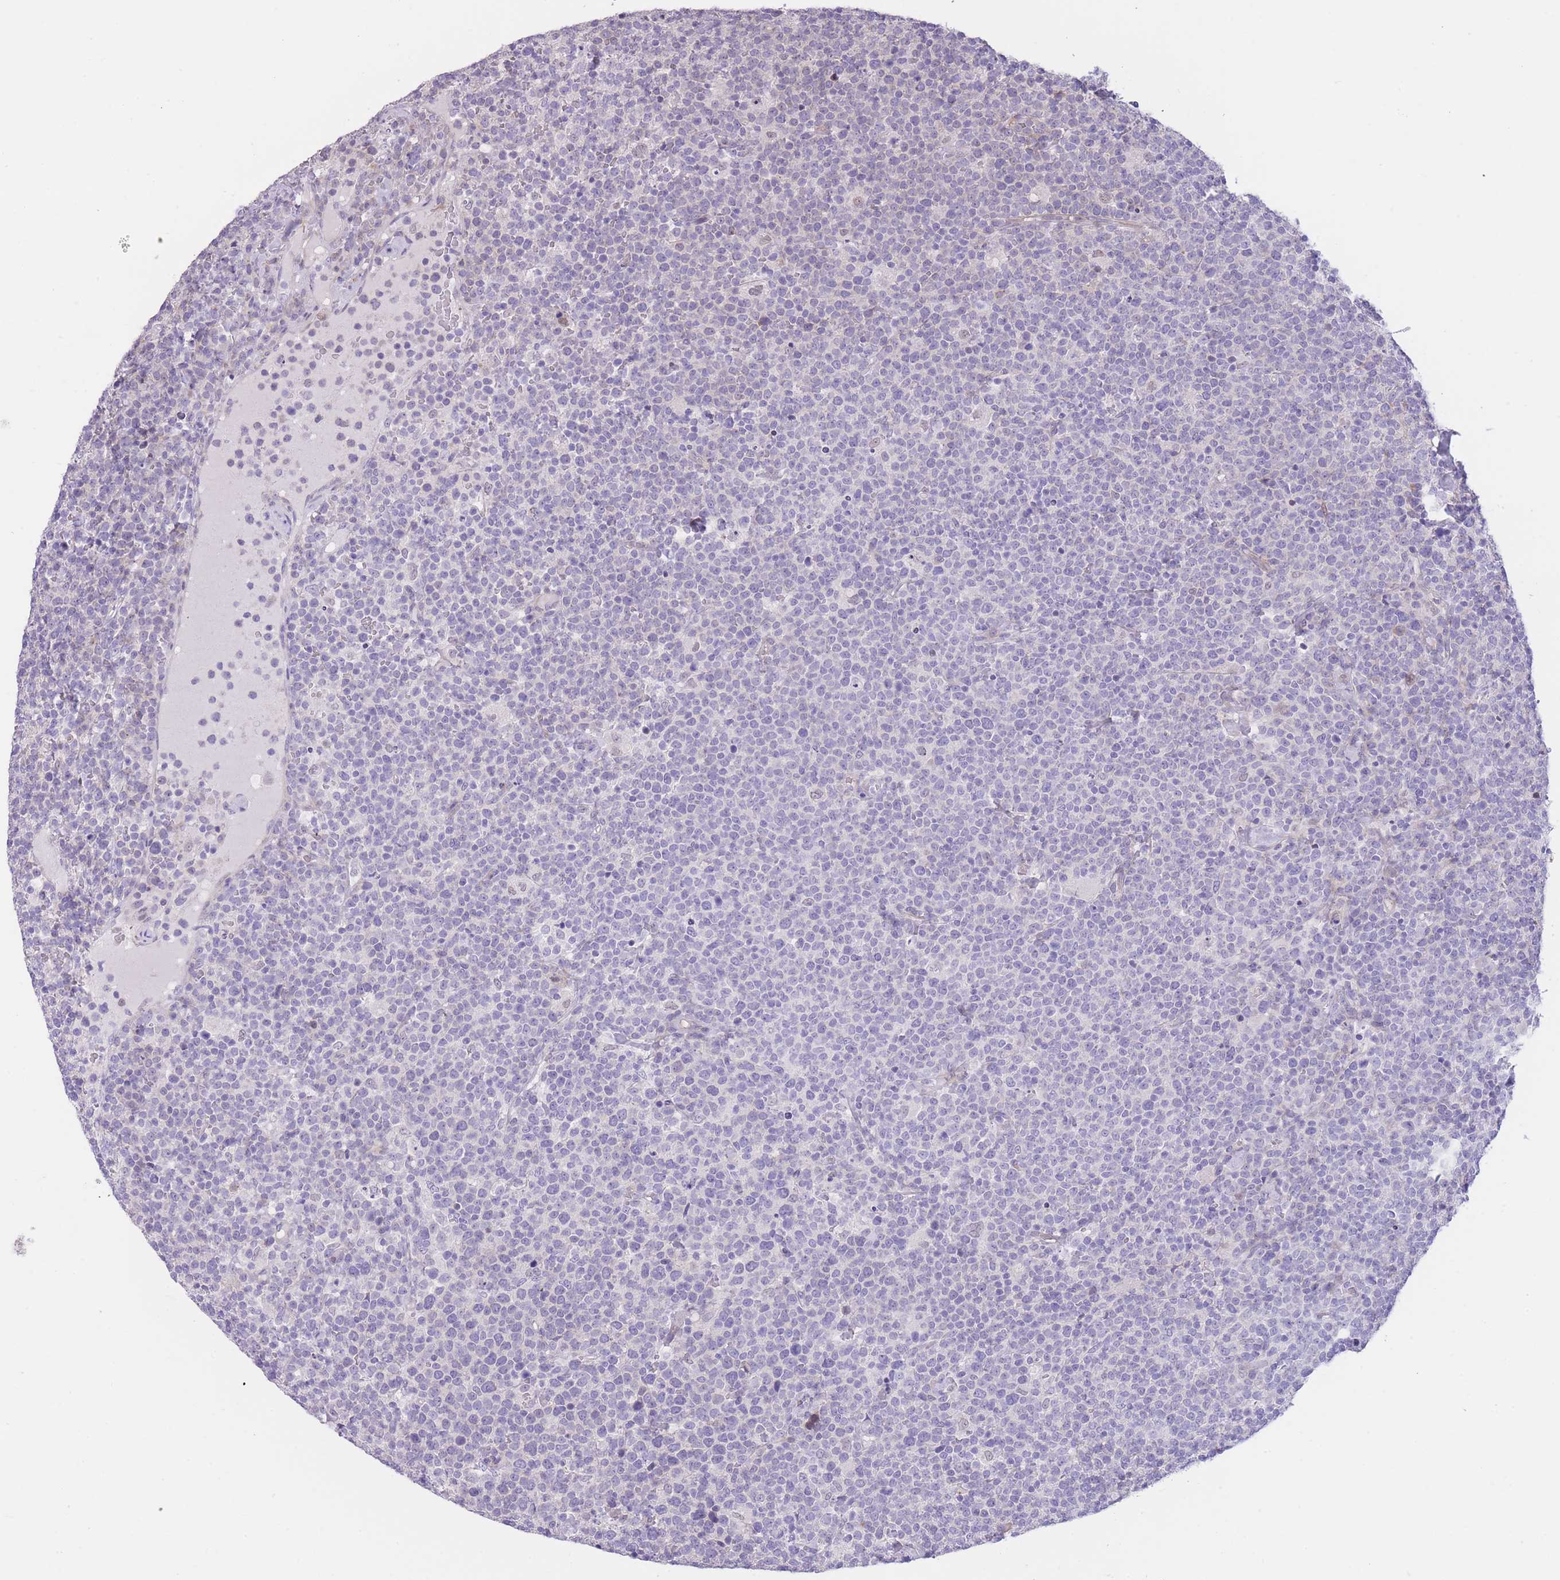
{"staining": {"intensity": "negative", "quantity": "none", "location": "none"}, "tissue": "lymphoma", "cell_type": "Tumor cells", "image_type": "cancer", "snomed": [{"axis": "morphology", "description": "Malignant lymphoma, non-Hodgkin's type, High grade"}, {"axis": "topography", "description": "Lymph node"}], "caption": "An immunohistochemistry (IHC) micrograph of malignant lymphoma, non-Hodgkin's type (high-grade) is shown. There is no staining in tumor cells of malignant lymphoma, non-Hodgkin's type (high-grade). The staining was performed using DAB to visualize the protein expression in brown, while the nuclei were stained in blue with hematoxylin (Magnification: 20x).", "gene": "IMPG1", "patient": {"sex": "male", "age": 61}}